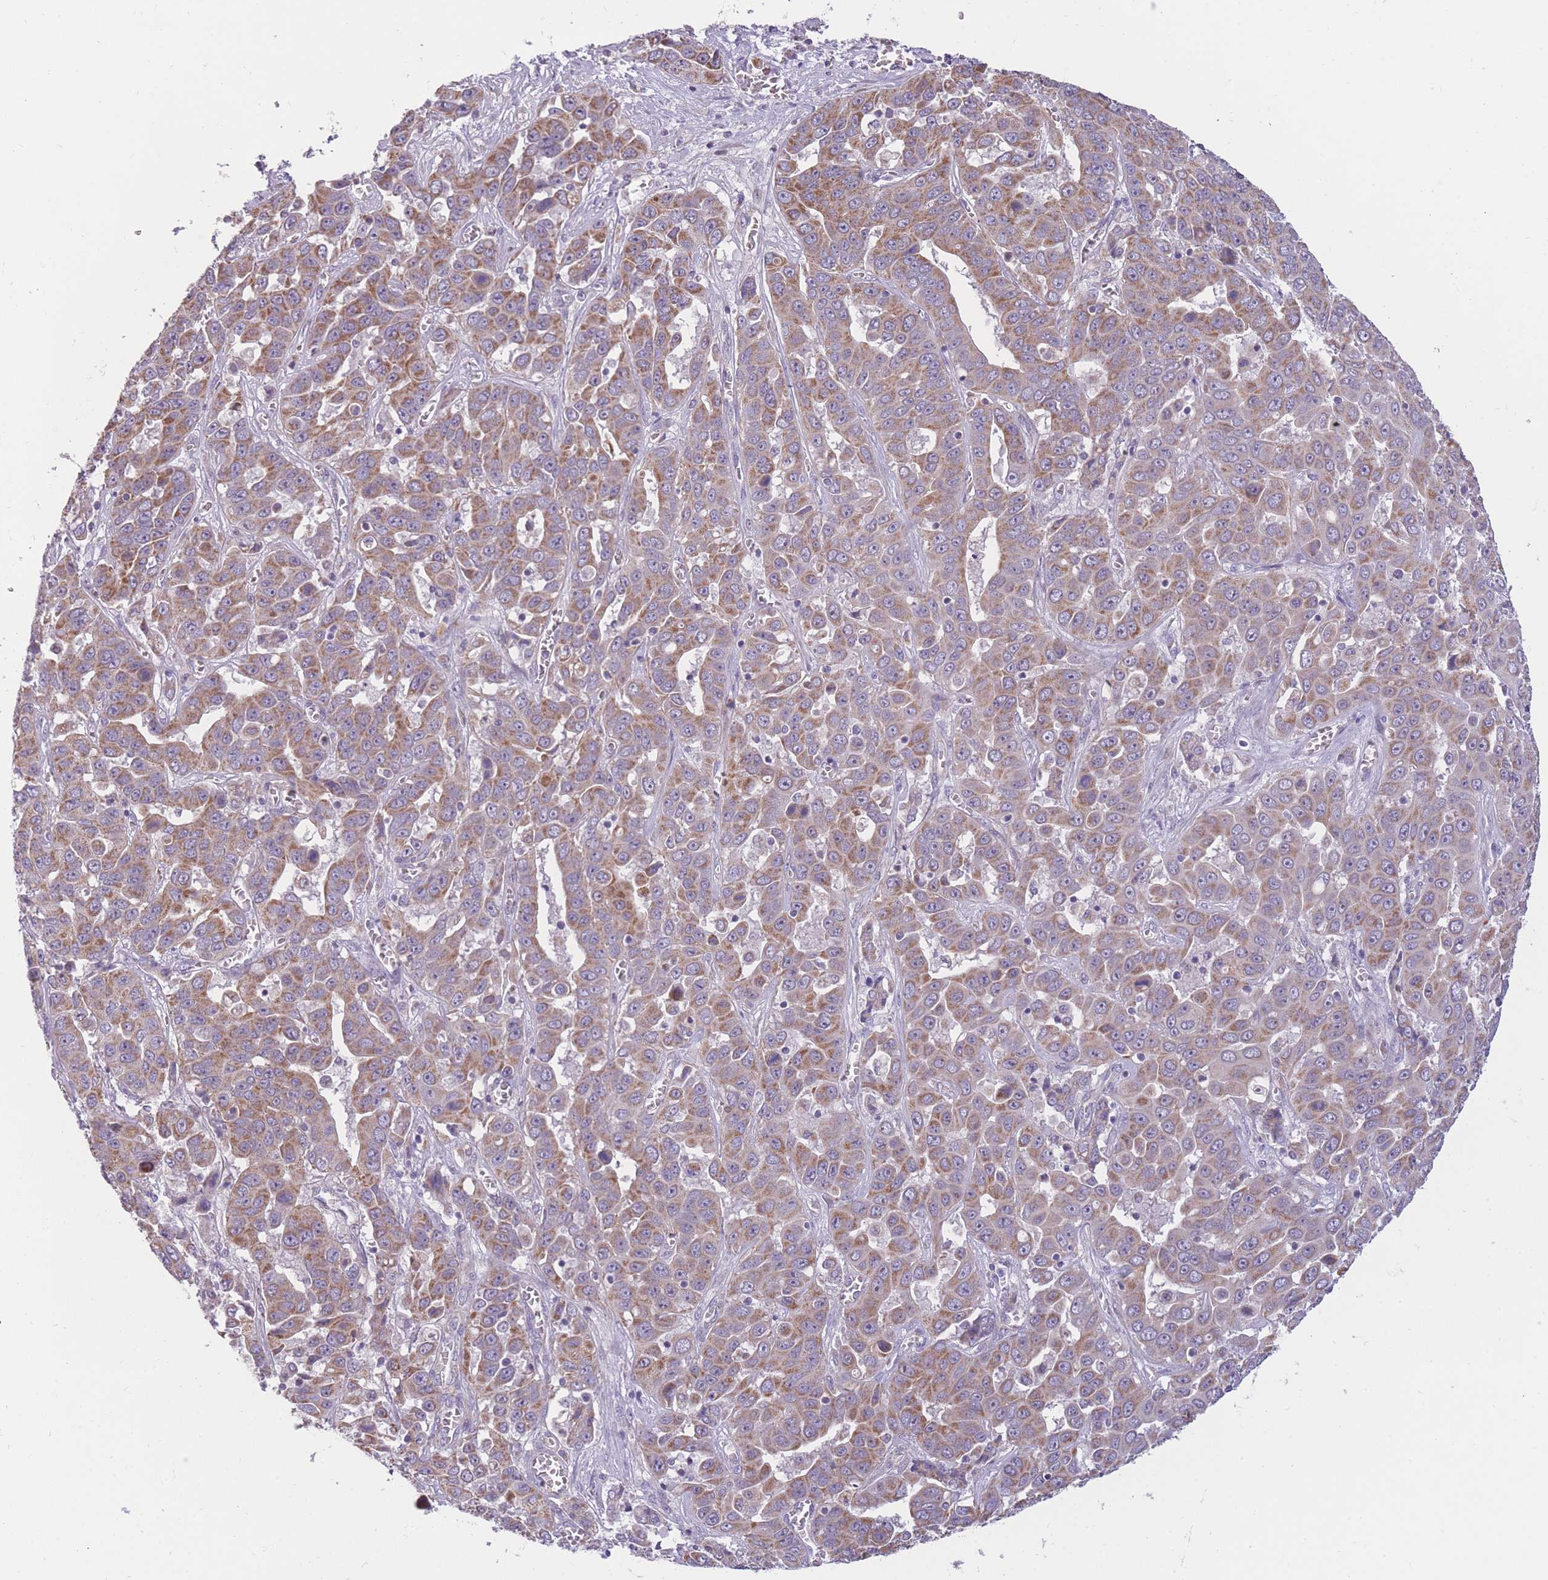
{"staining": {"intensity": "moderate", "quantity": ">75%", "location": "cytoplasmic/membranous"}, "tissue": "liver cancer", "cell_type": "Tumor cells", "image_type": "cancer", "snomed": [{"axis": "morphology", "description": "Cholangiocarcinoma"}, {"axis": "topography", "description": "Liver"}], "caption": "Immunohistochemistry micrograph of human liver cholangiocarcinoma stained for a protein (brown), which demonstrates medium levels of moderate cytoplasmic/membranous staining in approximately >75% of tumor cells.", "gene": "MRPS18C", "patient": {"sex": "female", "age": 52}}